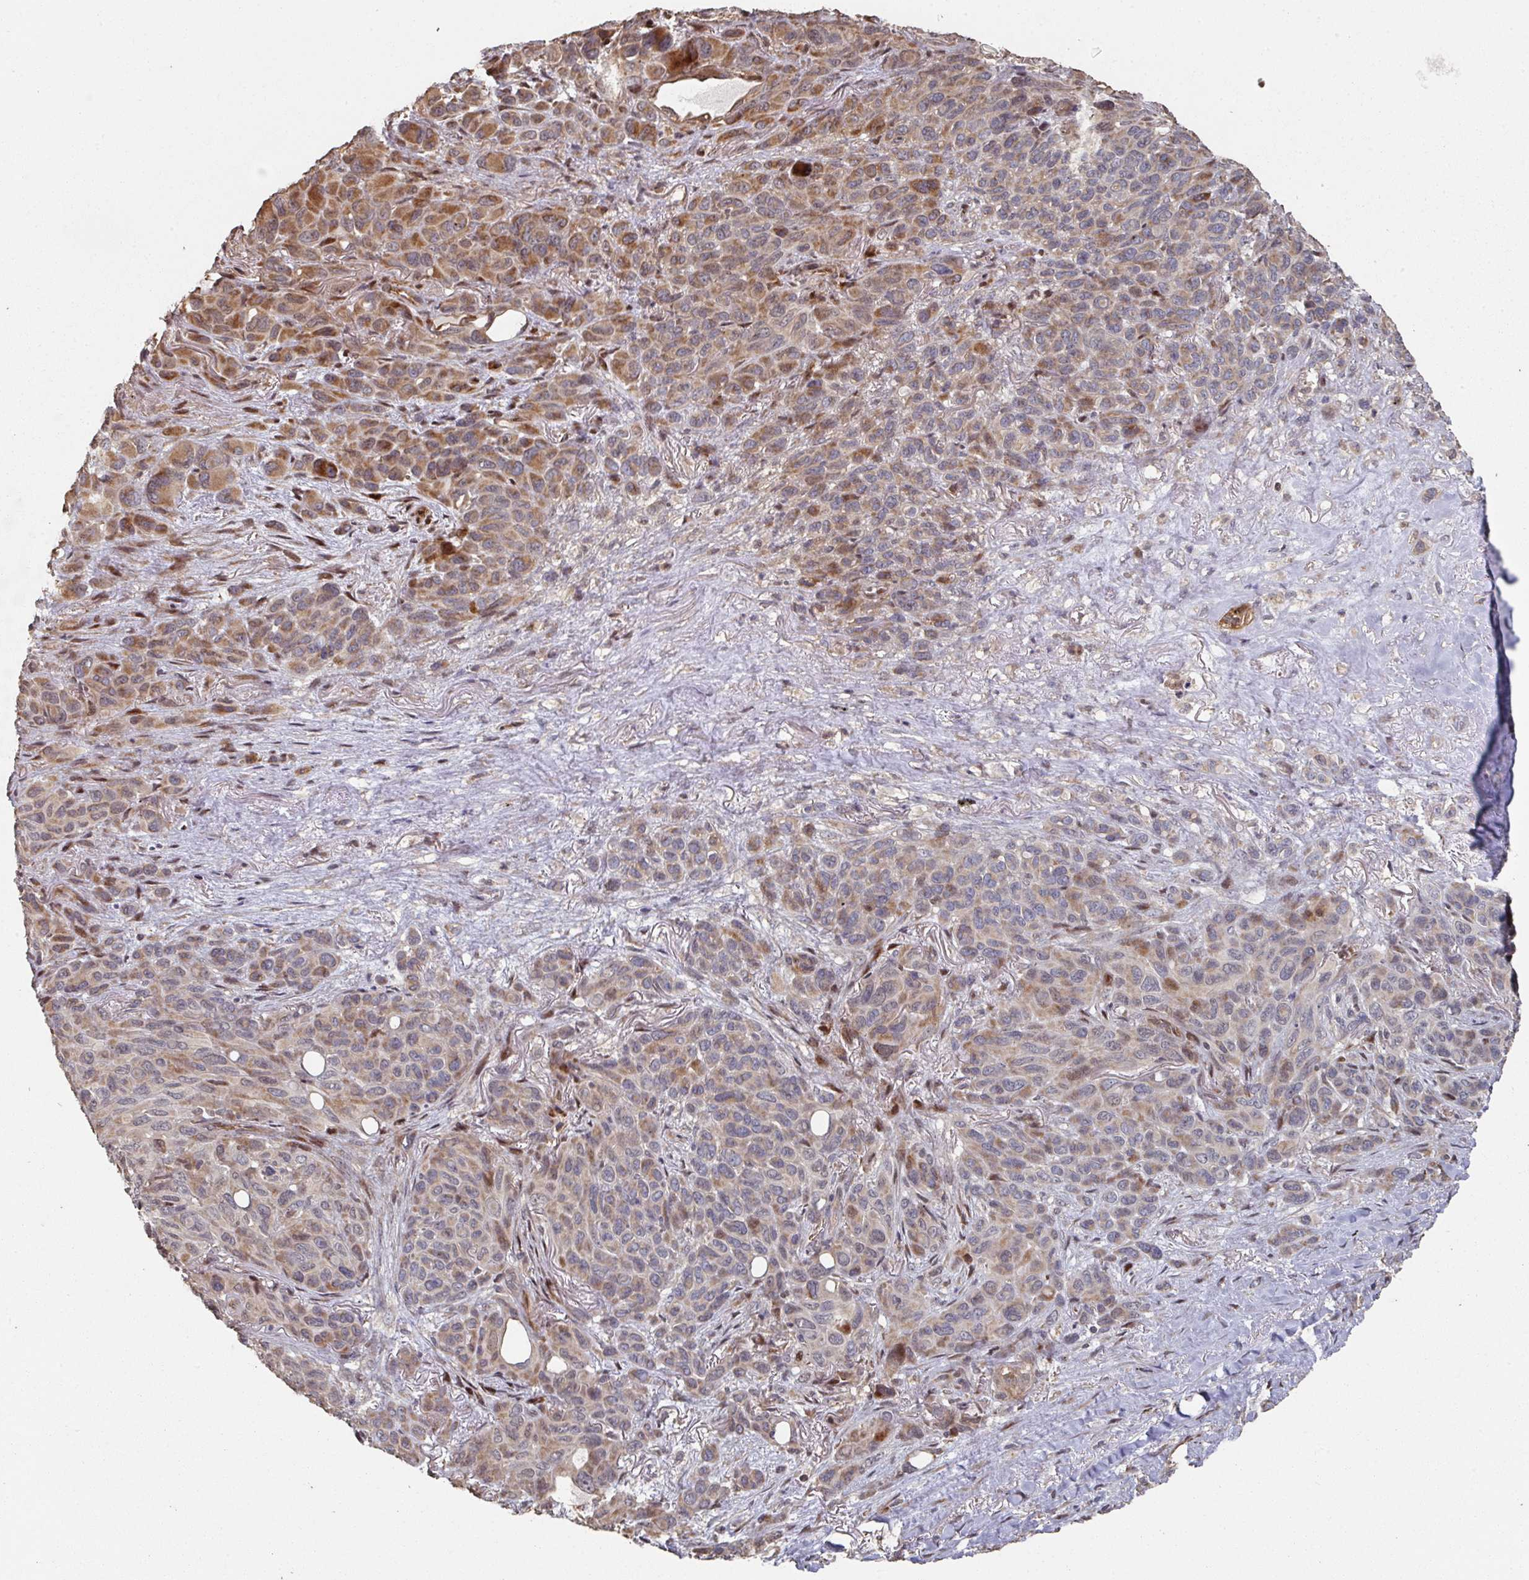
{"staining": {"intensity": "moderate", "quantity": "25%-75%", "location": "cytoplasmic/membranous"}, "tissue": "melanoma", "cell_type": "Tumor cells", "image_type": "cancer", "snomed": [{"axis": "morphology", "description": "Malignant melanoma, Metastatic site"}, {"axis": "topography", "description": "Lung"}], "caption": "Melanoma stained with immunohistochemistry reveals moderate cytoplasmic/membranous positivity in about 25%-75% of tumor cells.", "gene": "CA7", "patient": {"sex": "male", "age": 48}}